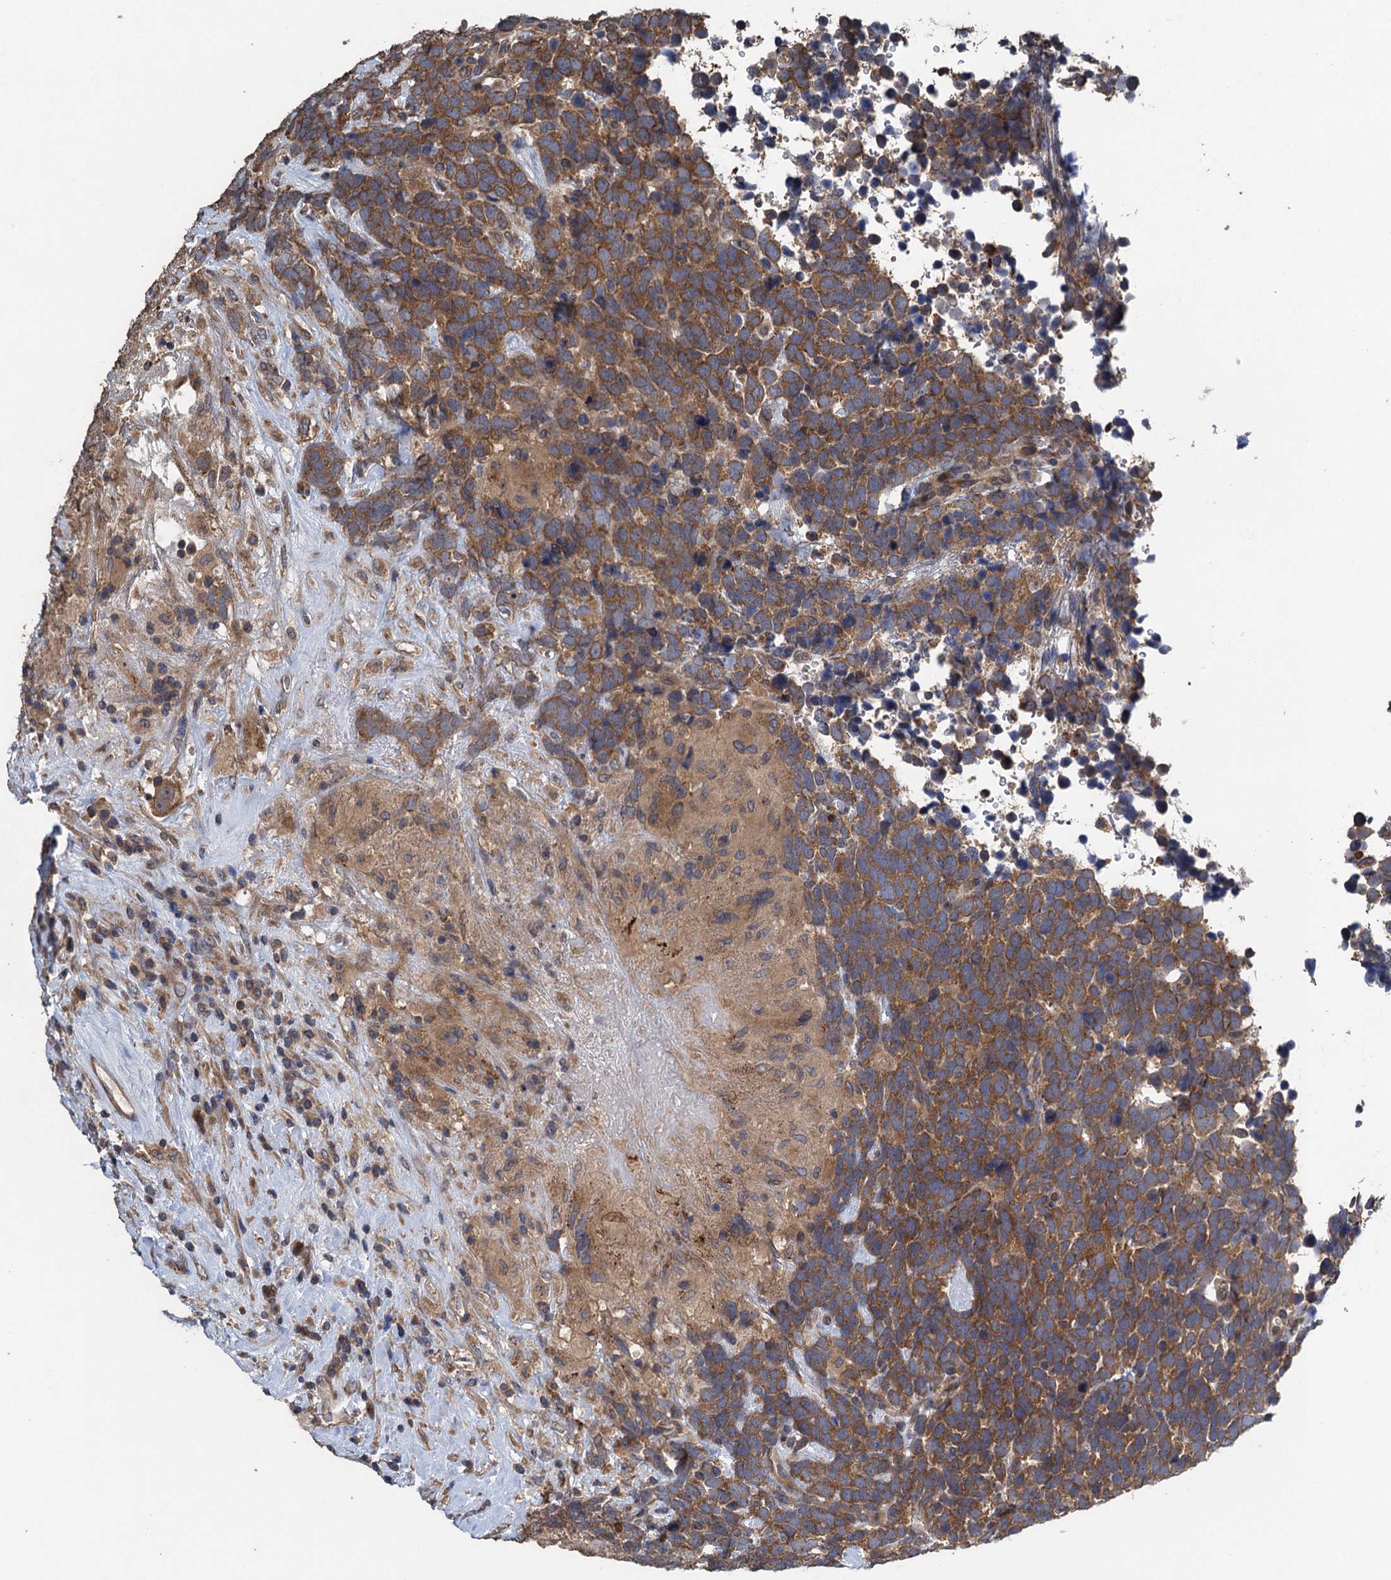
{"staining": {"intensity": "moderate", "quantity": ">75%", "location": "cytoplasmic/membranous"}, "tissue": "urothelial cancer", "cell_type": "Tumor cells", "image_type": "cancer", "snomed": [{"axis": "morphology", "description": "Urothelial carcinoma, High grade"}, {"axis": "topography", "description": "Urinary bladder"}], "caption": "Tumor cells show medium levels of moderate cytoplasmic/membranous staining in about >75% of cells in human urothelial carcinoma (high-grade).", "gene": "CNTN5", "patient": {"sex": "female", "age": 82}}